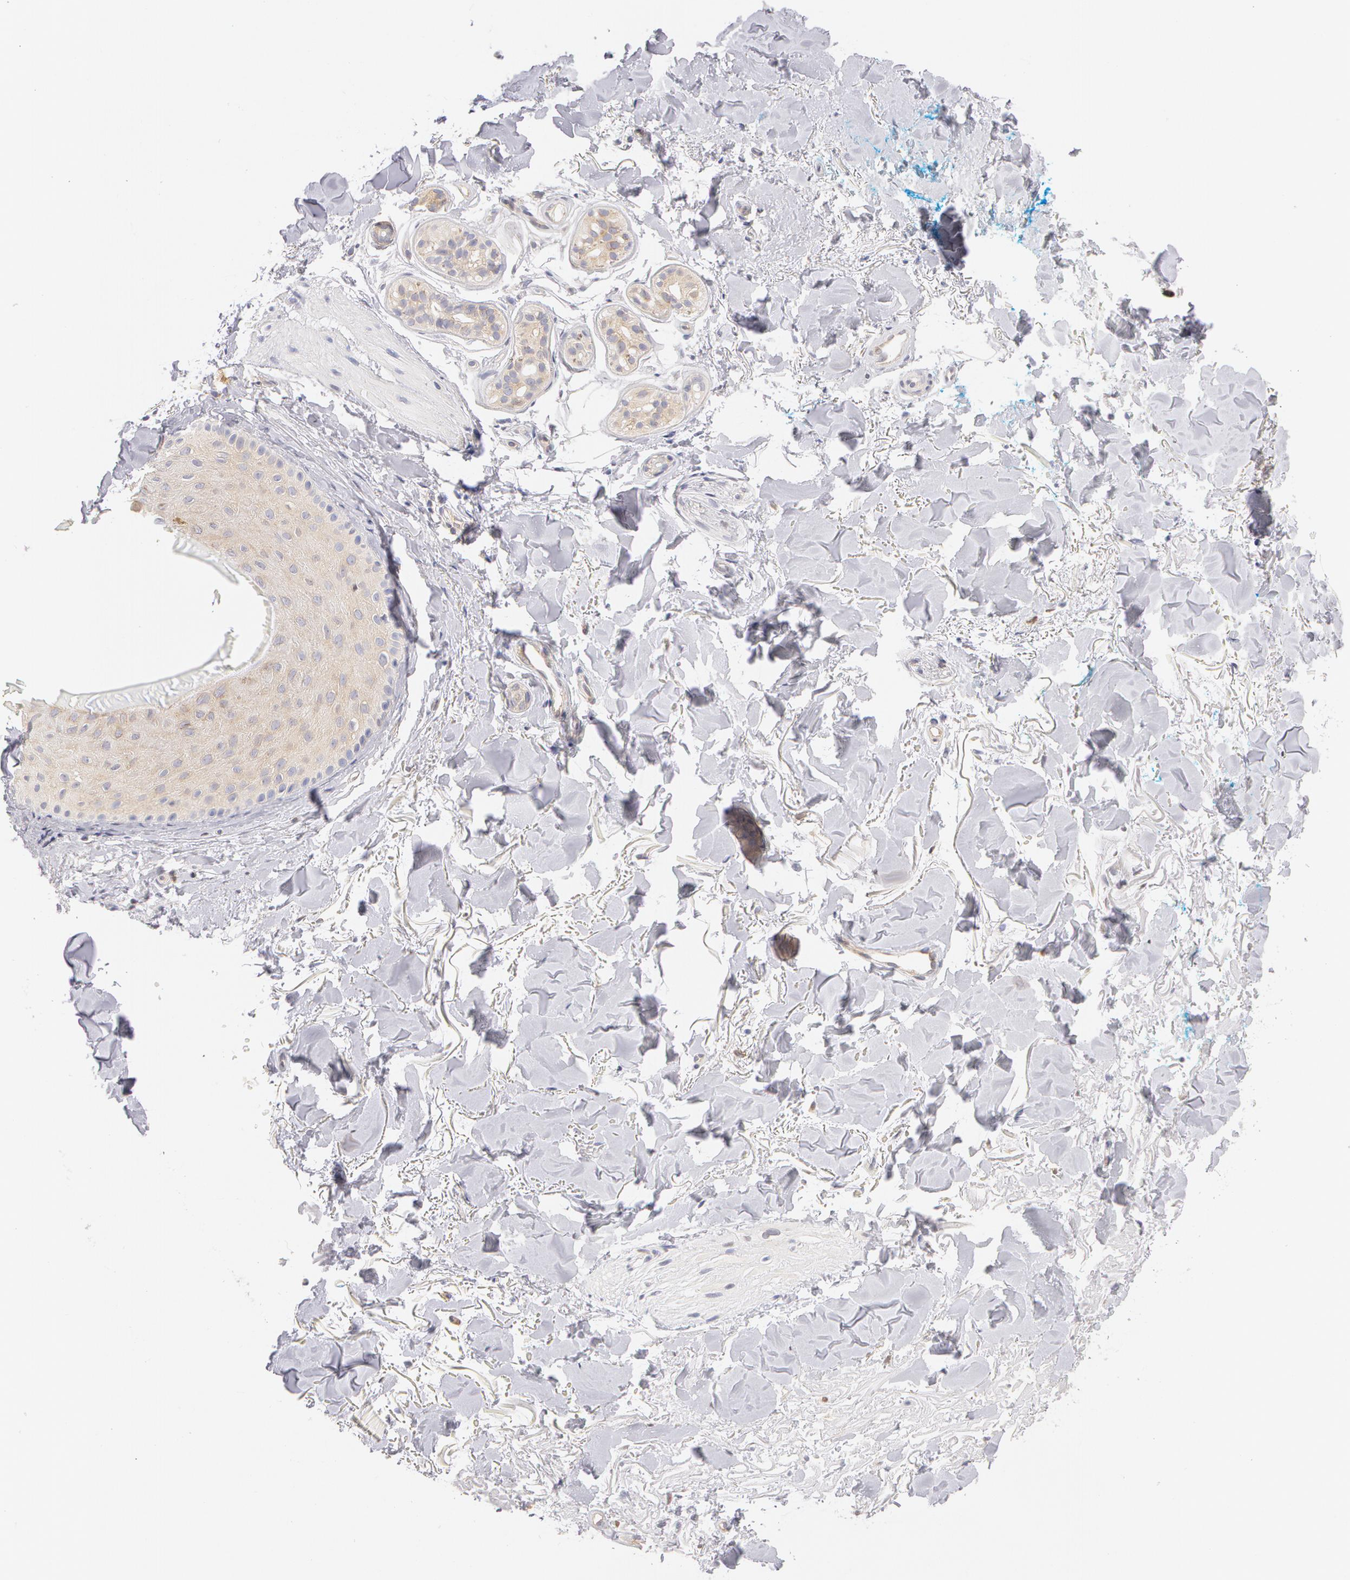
{"staining": {"intensity": "negative", "quantity": "none", "location": "none"}, "tissue": "skin", "cell_type": "Fibroblasts", "image_type": "normal", "snomed": [{"axis": "morphology", "description": "Normal tissue, NOS"}, {"axis": "topography", "description": "Skin"}], "caption": "High power microscopy image of an immunohistochemistry (IHC) micrograph of benign skin, revealing no significant expression in fibroblasts. (Stains: DAB (3,3'-diaminobenzidine) immunohistochemistry with hematoxylin counter stain, Microscopy: brightfield microscopy at high magnification).", "gene": "DDX3X", "patient": {"sex": "male", "age": 86}}